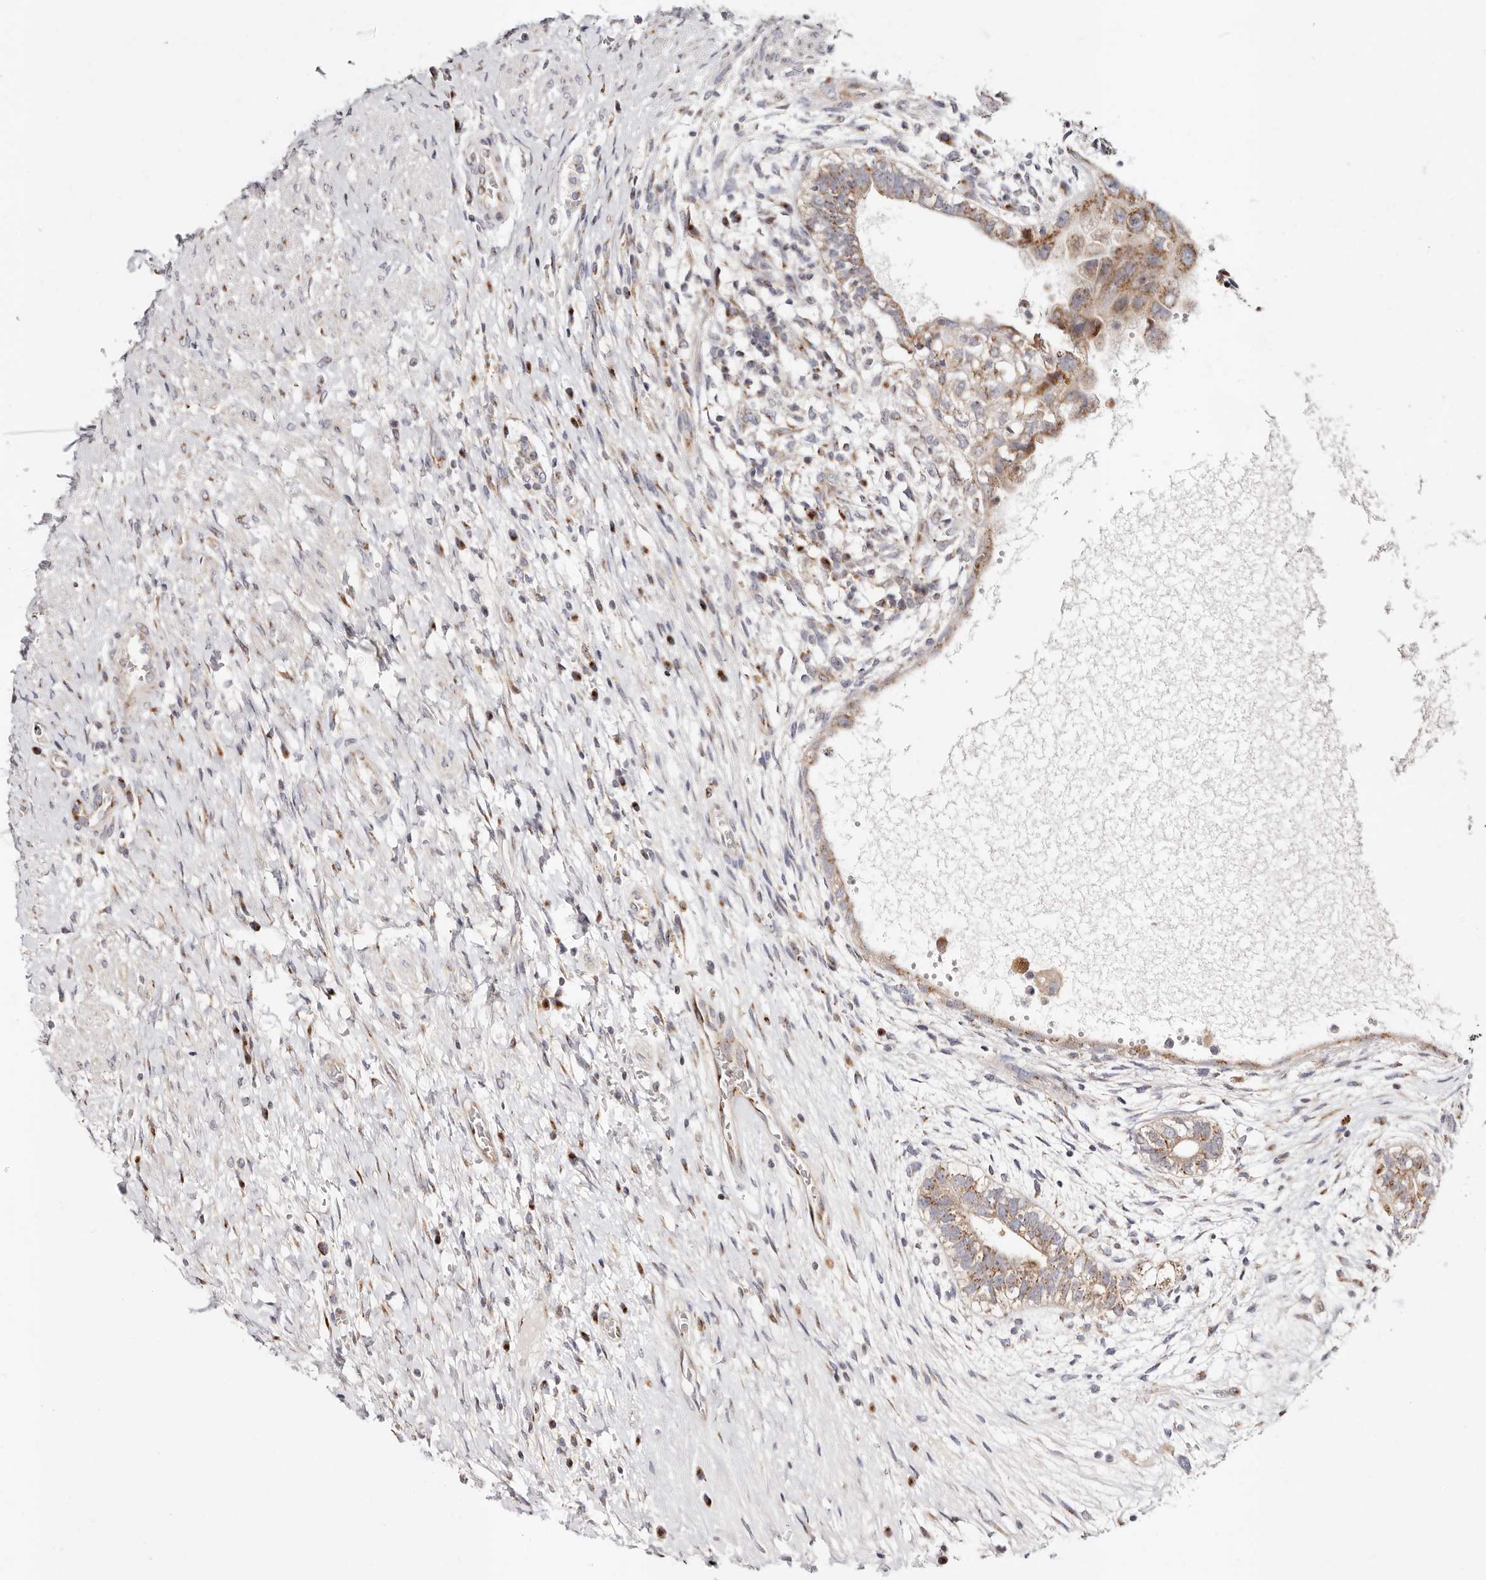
{"staining": {"intensity": "moderate", "quantity": "25%-75%", "location": "cytoplasmic/membranous"}, "tissue": "testis cancer", "cell_type": "Tumor cells", "image_type": "cancer", "snomed": [{"axis": "morphology", "description": "Carcinoma, Embryonal, NOS"}, {"axis": "topography", "description": "Testis"}], "caption": "This histopathology image exhibits immunohistochemistry (IHC) staining of human testis embryonal carcinoma, with medium moderate cytoplasmic/membranous staining in about 25%-75% of tumor cells.", "gene": "MAPK6", "patient": {"sex": "male", "age": 26}}